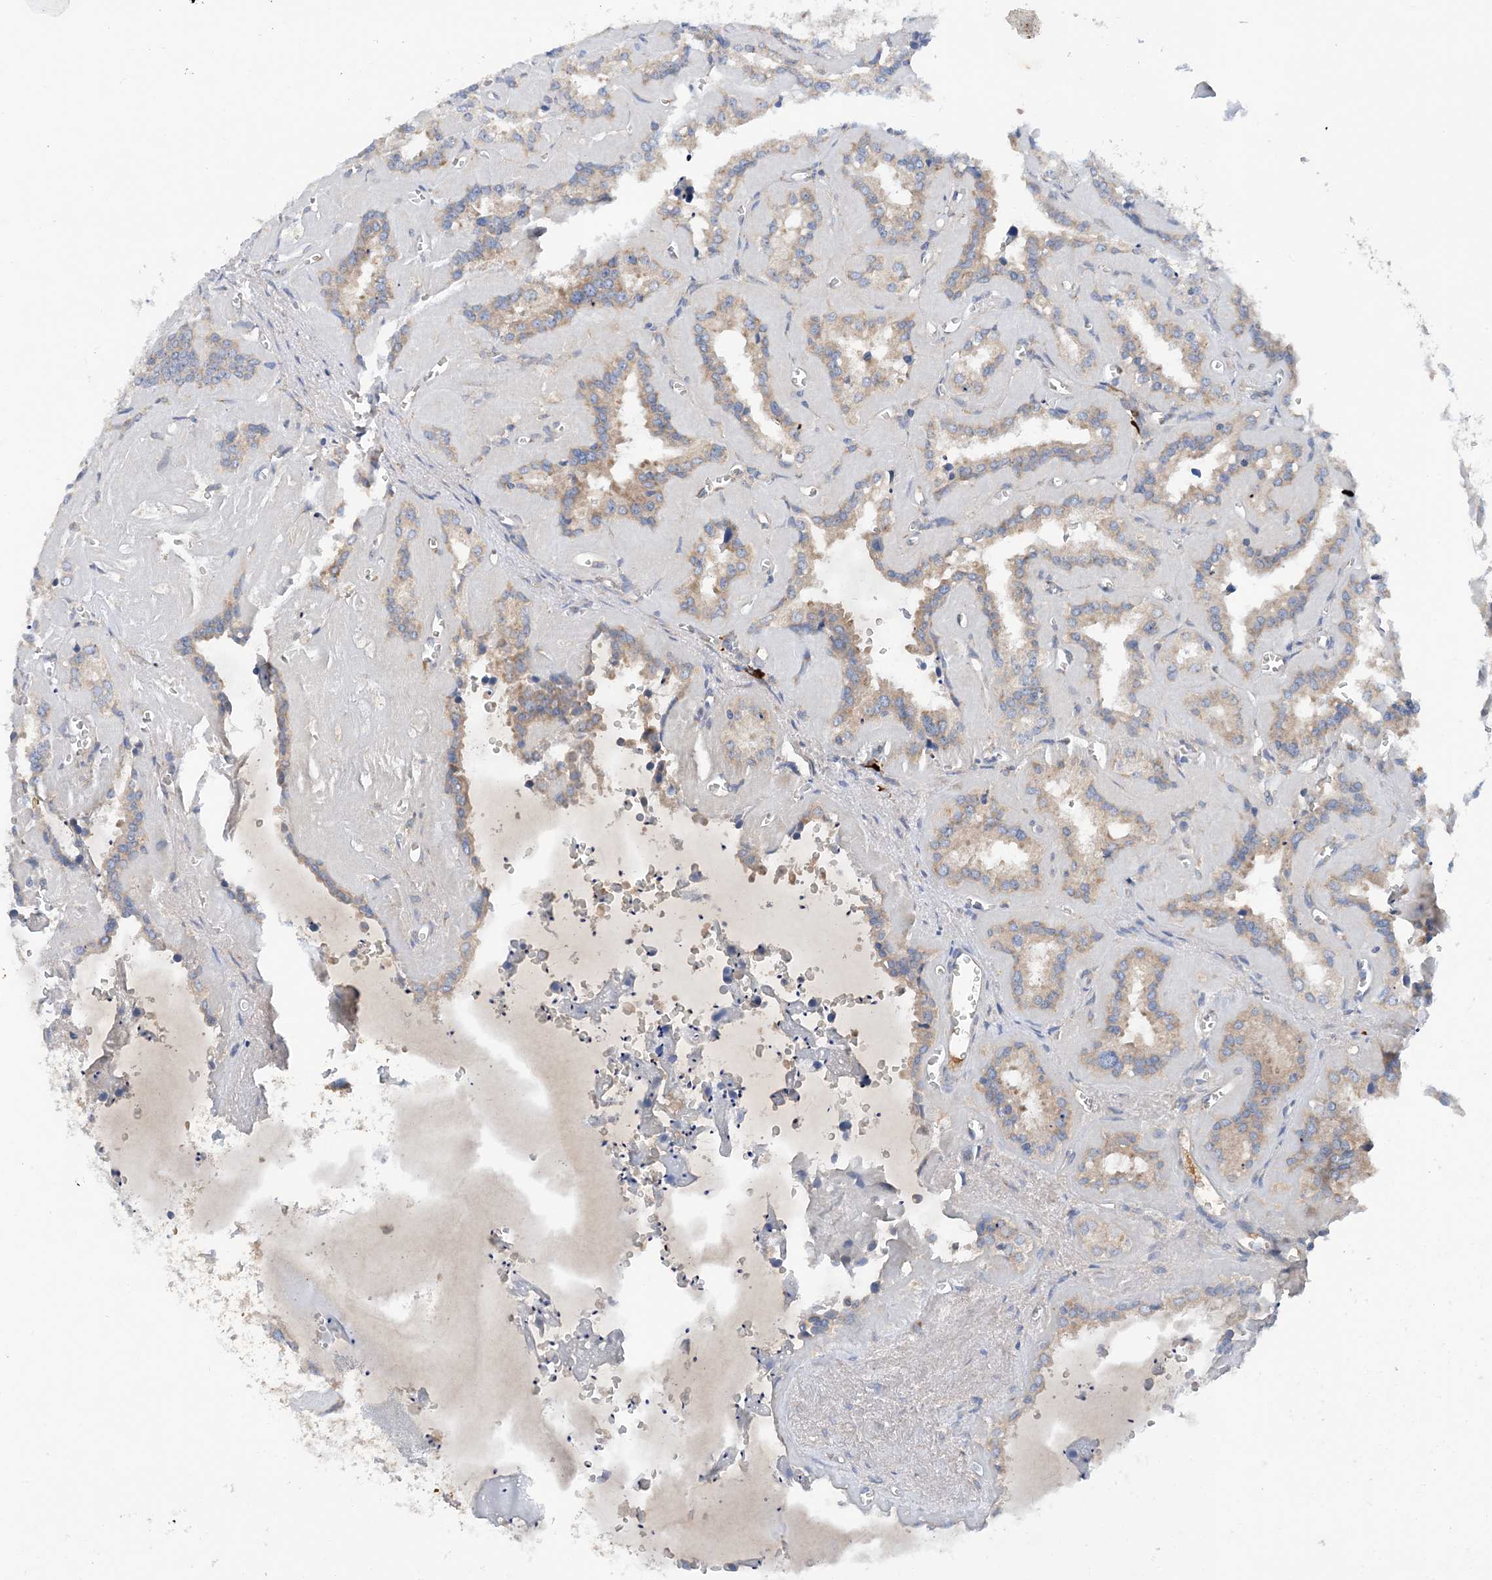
{"staining": {"intensity": "weak", "quantity": "25%-75%", "location": "cytoplasmic/membranous"}, "tissue": "seminal vesicle", "cell_type": "Glandular cells", "image_type": "normal", "snomed": [{"axis": "morphology", "description": "Normal tissue, NOS"}, {"axis": "topography", "description": "Prostate"}, {"axis": "topography", "description": "Seminal veicle"}], "caption": "Immunohistochemical staining of normal seminal vesicle shows weak cytoplasmic/membranous protein positivity in about 25%-75% of glandular cells.", "gene": "SLC5A11", "patient": {"sex": "male", "age": 59}}